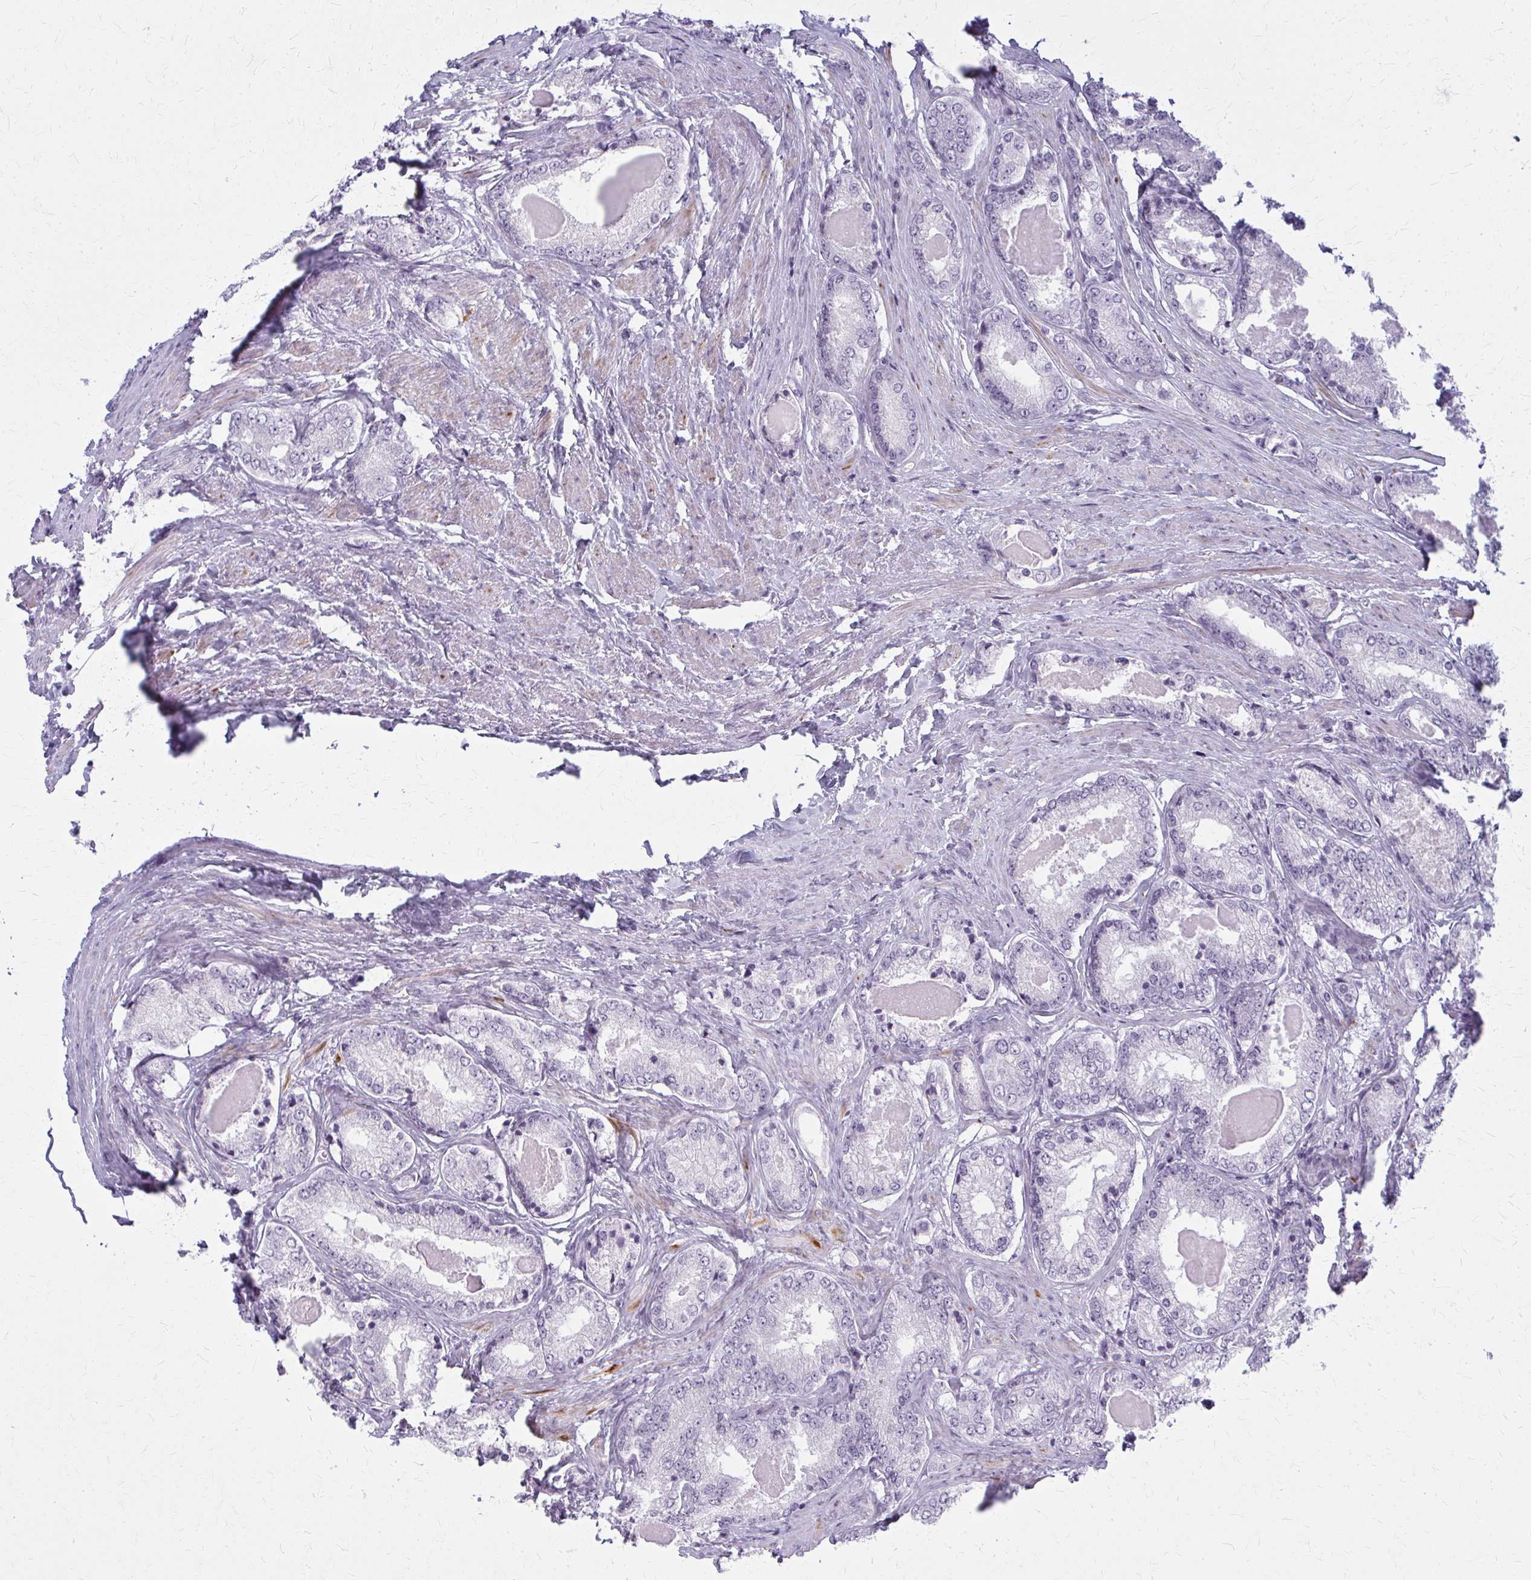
{"staining": {"intensity": "negative", "quantity": "none", "location": "none"}, "tissue": "prostate cancer", "cell_type": "Tumor cells", "image_type": "cancer", "snomed": [{"axis": "morphology", "description": "Adenocarcinoma, NOS"}, {"axis": "morphology", "description": "Adenocarcinoma, Low grade"}, {"axis": "topography", "description": "Prostate"}], "caption": "This is an immunohistochemistry (IHC) photomicrograph of prostate cancer (adenocarcinoma). There is no expression in tumor cells.", "gene": "CASQ2", "patient": {"sex": "male", "age": 68}}